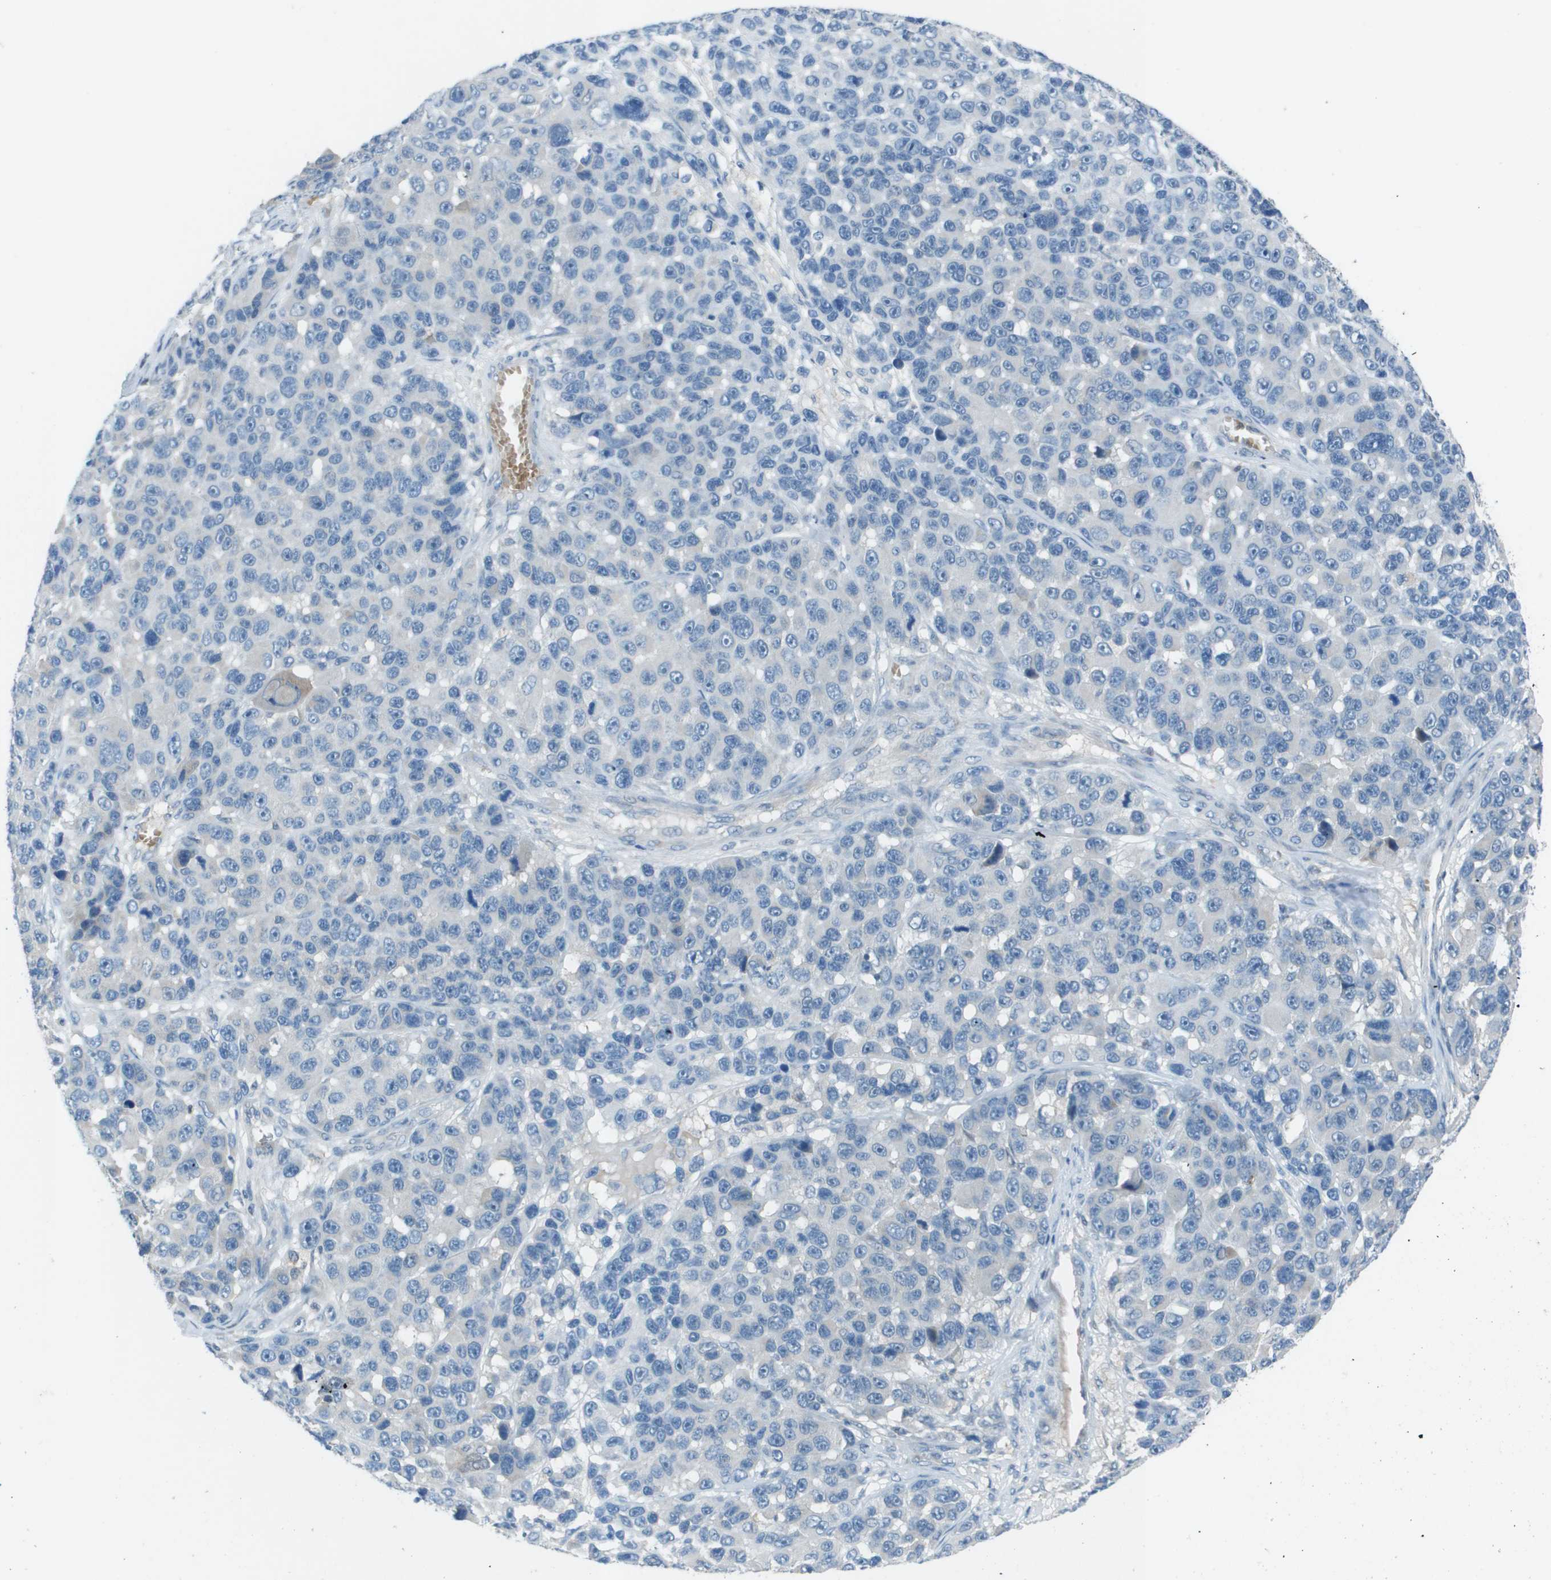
{"staining": {"intensity": "negative", "quantity": "none", "location": "none"}, "tissue": "melanoma", "cell_type": "Tumor cells", "image_type": "cancer", "snomed": [{"axis": "morphology", "description": "Malignant melanoma, NOS"}, {"axis": "topography", "description": "Skin"}], "caption": "Tumor cells are negative for protein expression in human malignant melanoma.", "gene": "CAMK4", "patient": {"sex": "male", "age": 53}}